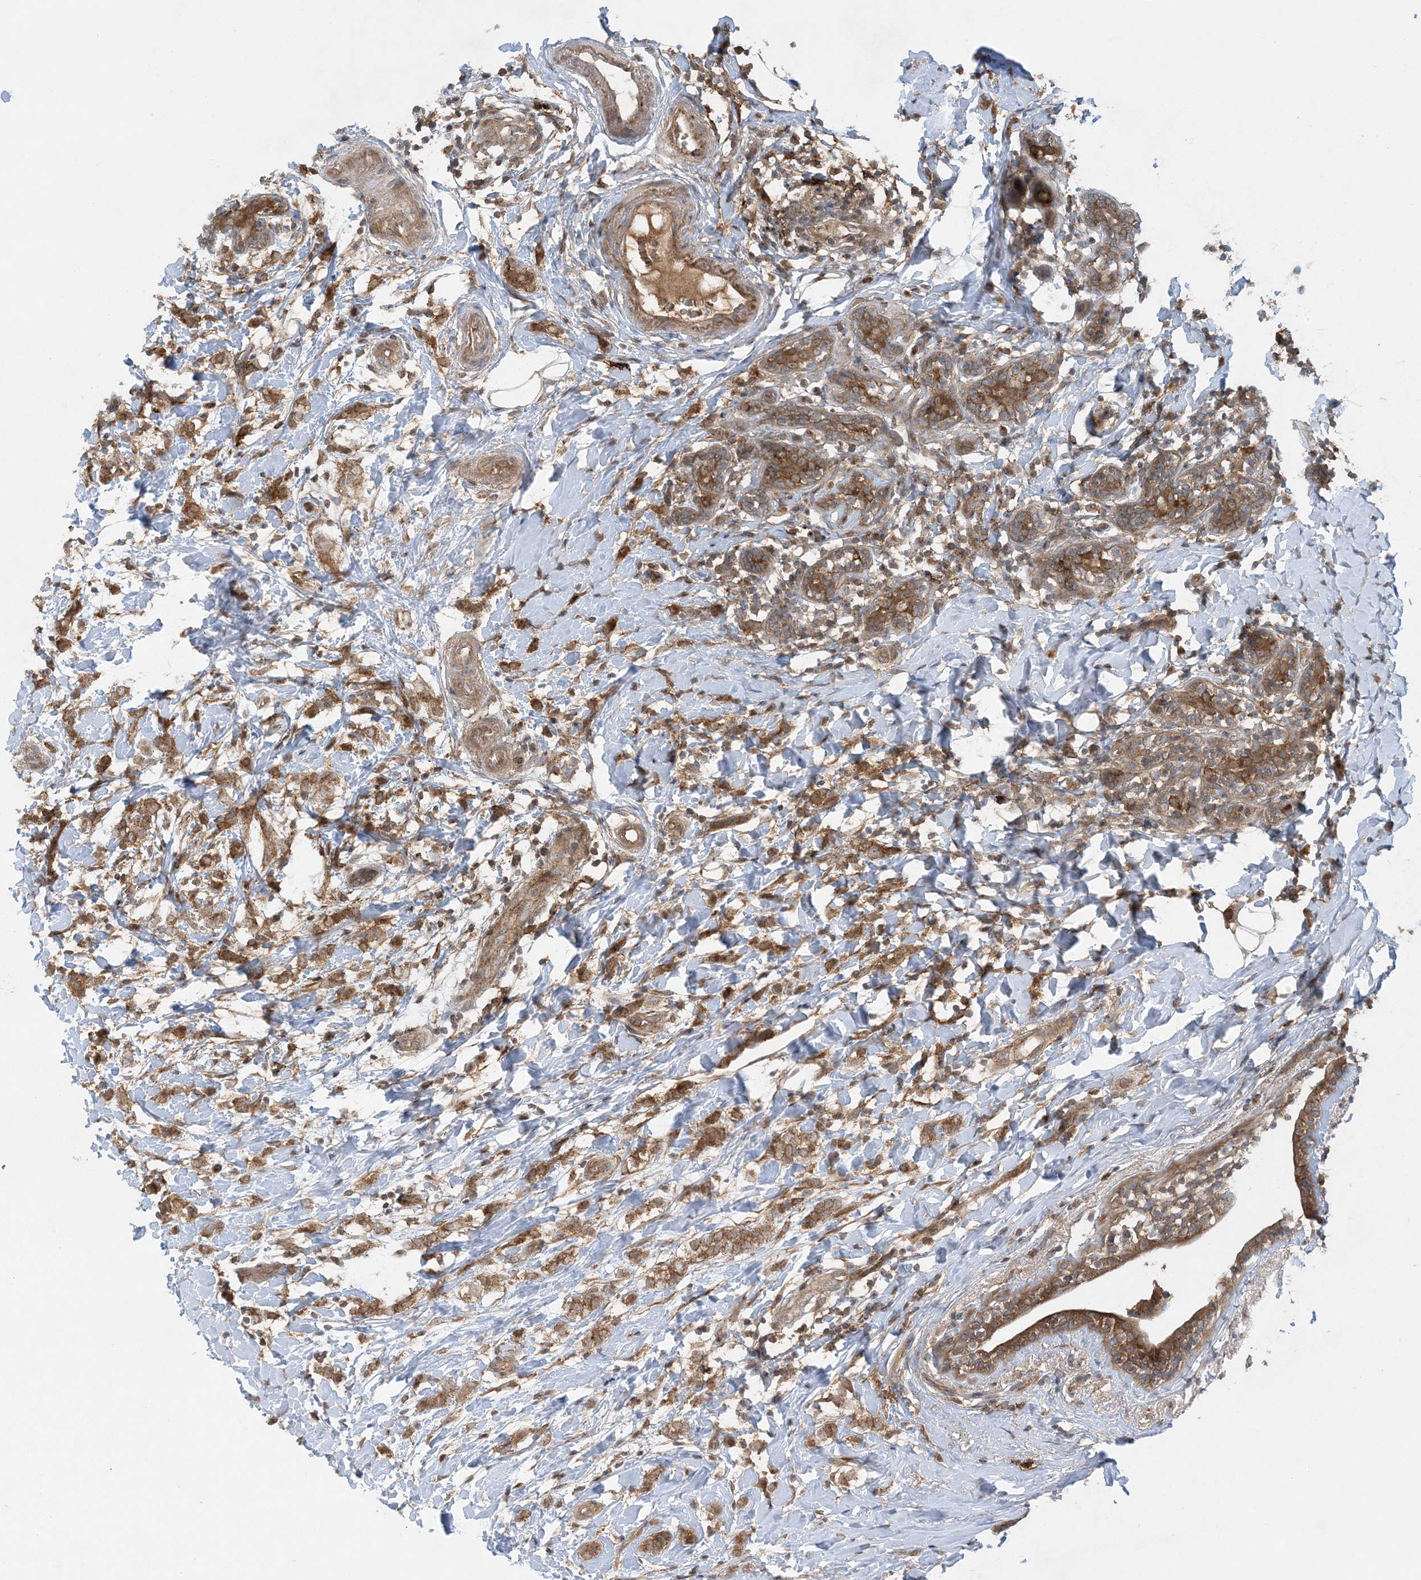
{"staining": {"intensity": "moderate", "quantity": ">75%", "location": "cytoplasmic/membranous"}, "tissue": "breast cancer", "cell_type": "Tumor cells", "image_type": "cancer", "snomed": [{"axis": "morphology", "description": "Normal tissue, NOS"}, {"axis": "morphology", "description": "Lobular carcinoma"}, {"axis": "topography", "description": "Breast"}], "caption": "The image exhibits immunohistochemical staining of lobular carcinoma (breast). There is moderate cytoplasmic/membranous staining is present in about >75% of tumor cells. (Brightfield microscopy of DAB IHC at high magnification).", "gene": "STAM2", "patient": {"sex": "female", "age": 47}}